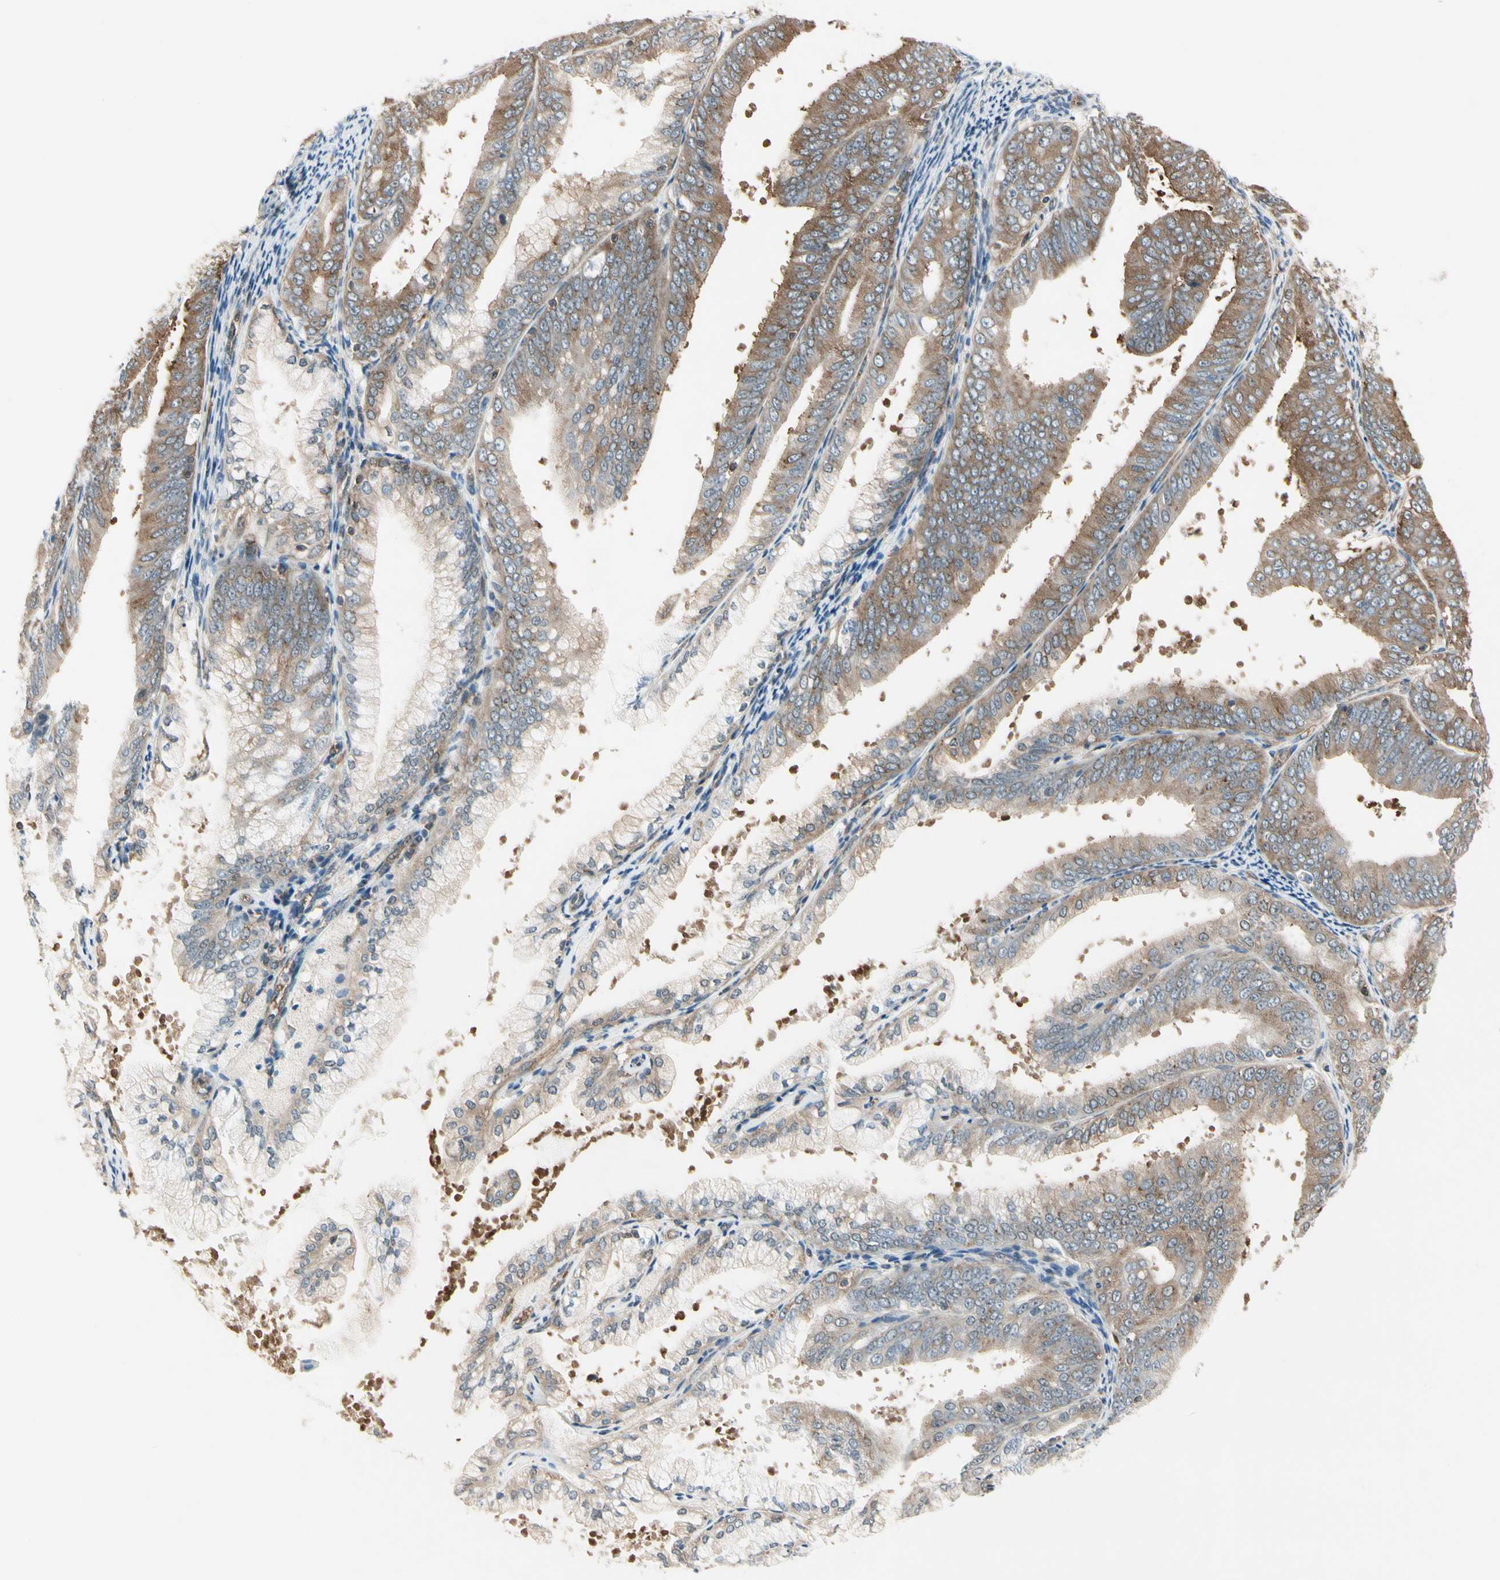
{"staining": {"intensity": "moderate", "quantity": ">75%", "location": "cytoplasmic/membranous"}, "tissue": "endometrial cancer", "cell_type": "Tumor cells", "image_type": "cancer", "snomed": [{"axis": "morphology", "description": "Adenocarcinoma, NOS"}, {"axis": "topography", "description": "Endometrium"}], "caption": "Brown immunohistochemical staining in adenocarcinoma (endometrial) shows moderate cytoplasmic/membranous staining in about >75% of tumor cells.", "gene": "OXSR1", "patient": {"sex": "female", "age": 63}}